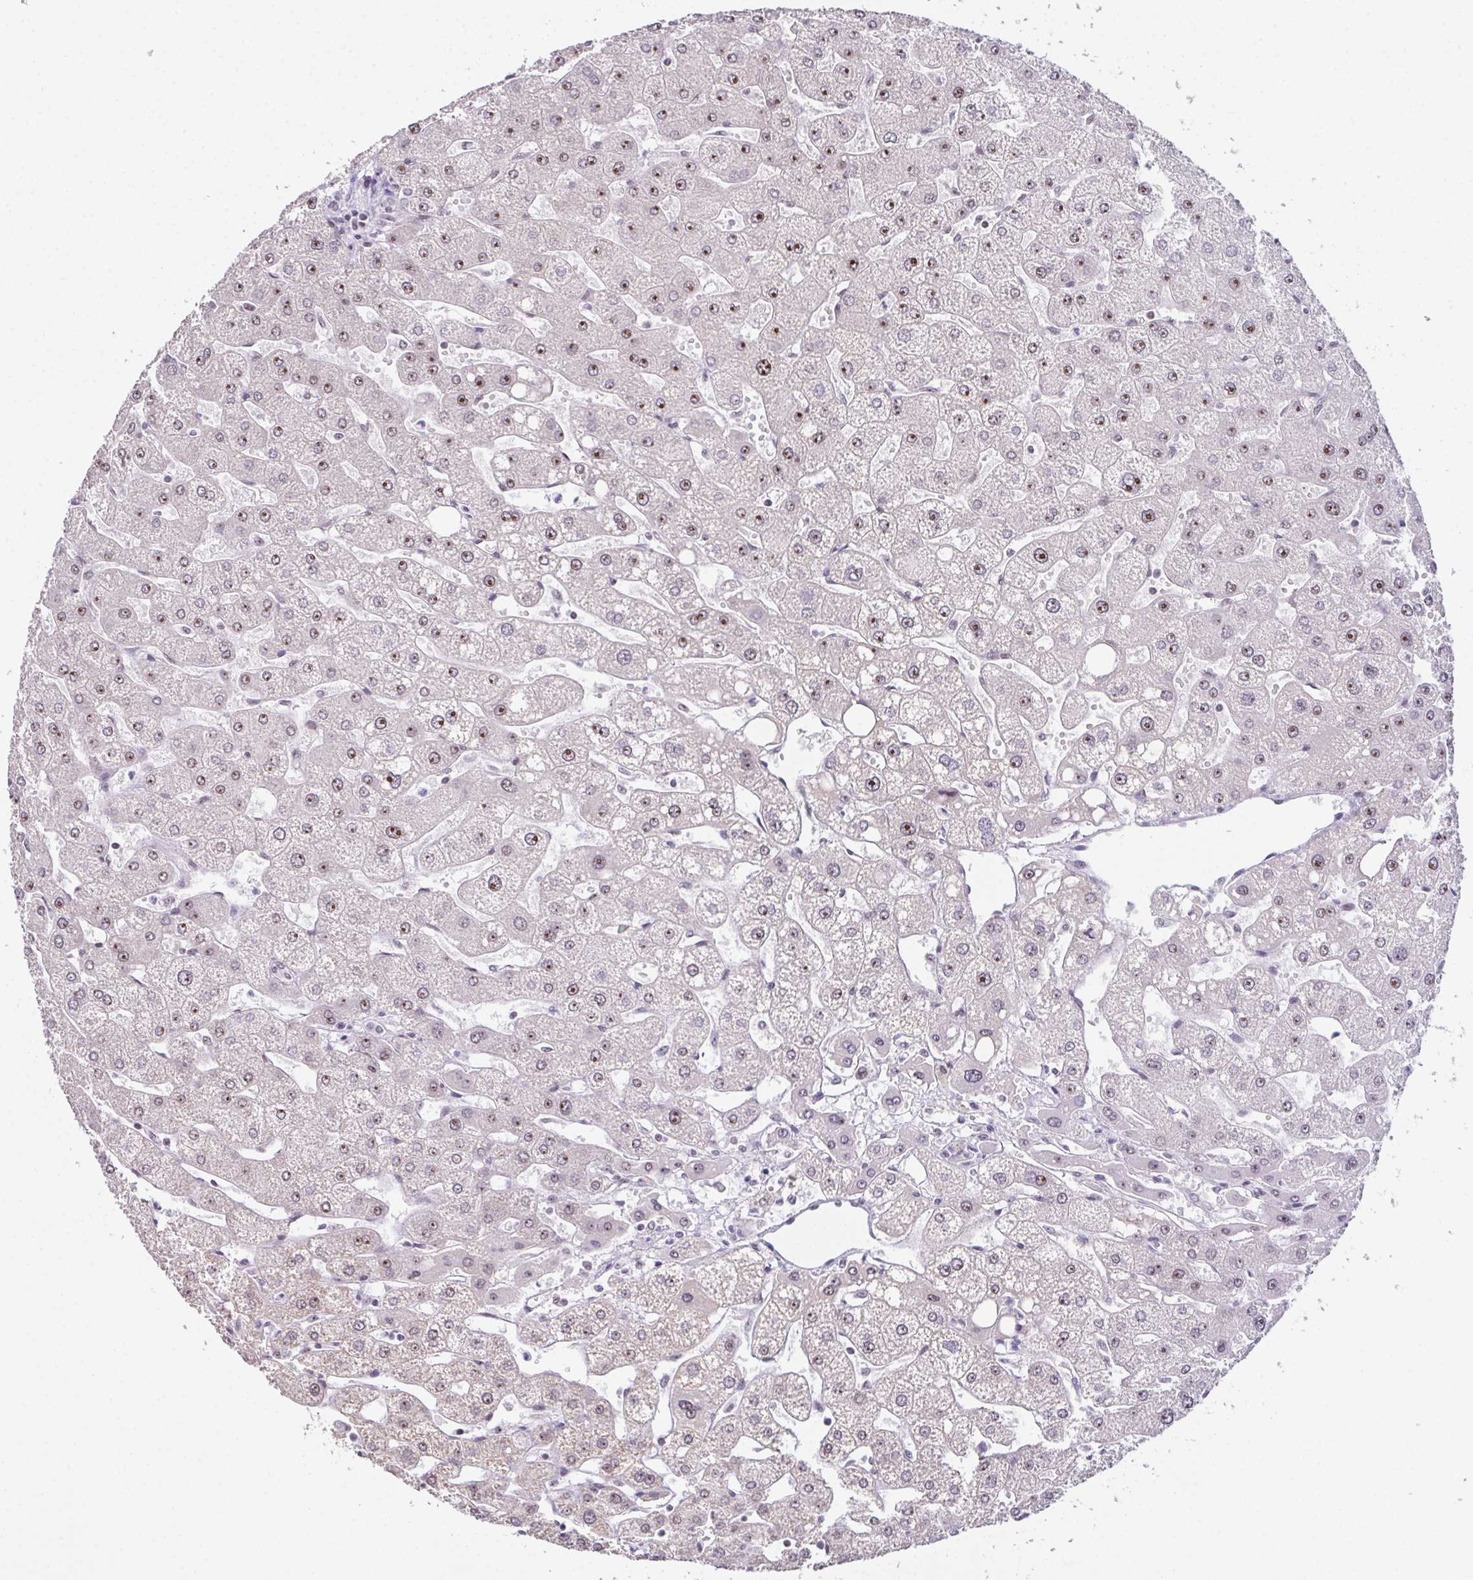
{"staining": {"intensity": "weak", "quantity": ">75%", "location": "nuclear"}, "tissue": "liver", "cell_type": "Cholangiocytes", "image_type": "normal", "snomed": [{"axis": "morphology", "description": "Normal tissue, NOS"}, {"axis": "topography", "description": "Liver"}], "caption": "Immunohistochemistry histopathology image of normal liver stained for a protein (brown), which reveals low levels of weak nuclear staining in about >75% of cholangiocytes.", "gene": "ZNF800", "patient": {"sex": "male", "age": 67}}